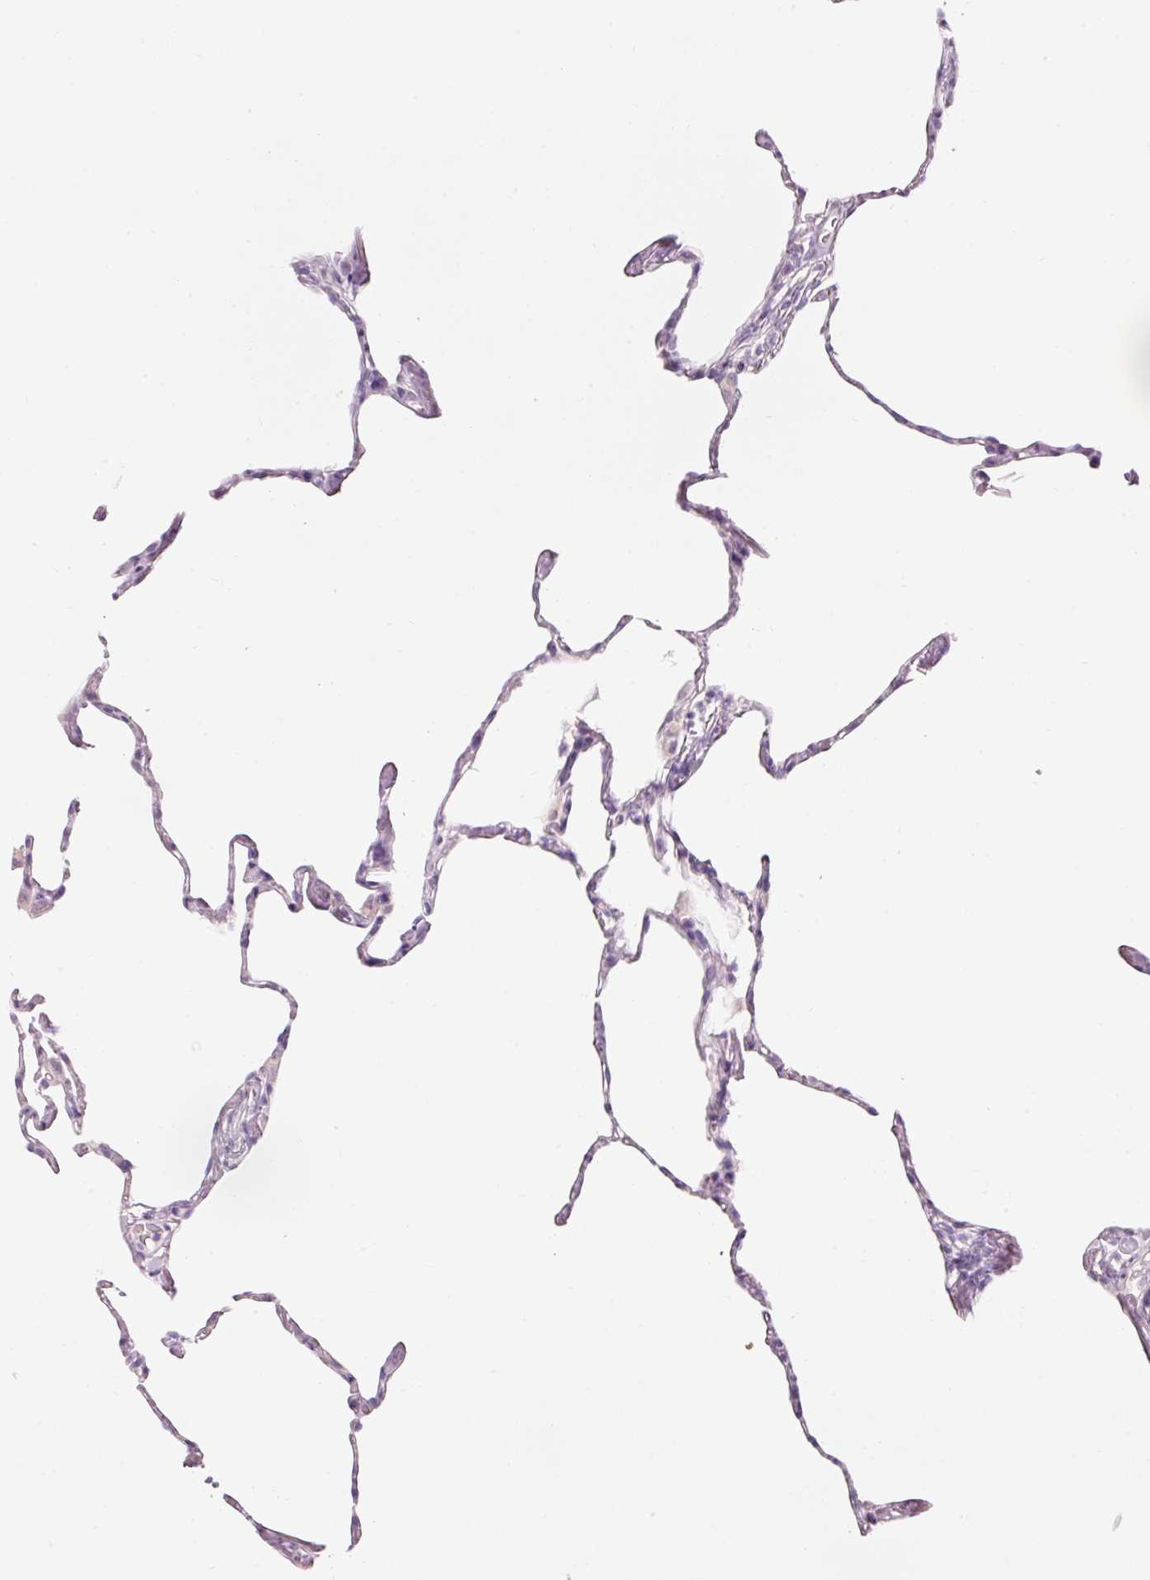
{"staining": {"intensity": "negative", "quantity": "none", "location": "none"}, "tissue": "lung", "cell_type": "Alveolar cells", "image_type": "normal", "snomed": [{"axis": "morphology", "description": "Normal tissue, NOS"}, {"axis": "topography", "description": "Lung"}], "caption": "Immunohistochemistry (IHC) micrograph of unremarkable lung: lung stained with DAB shows no significant protein expression in alveolar cells. (Stains: DAB (3,3'-diaminobenzidine) immunohistochemistry with hematoxylin counter stain, Microscopy: brightfield microscopy at high magnification).", "gene": "DHRS11", "patient": {"sex": "male", "age": 65}}